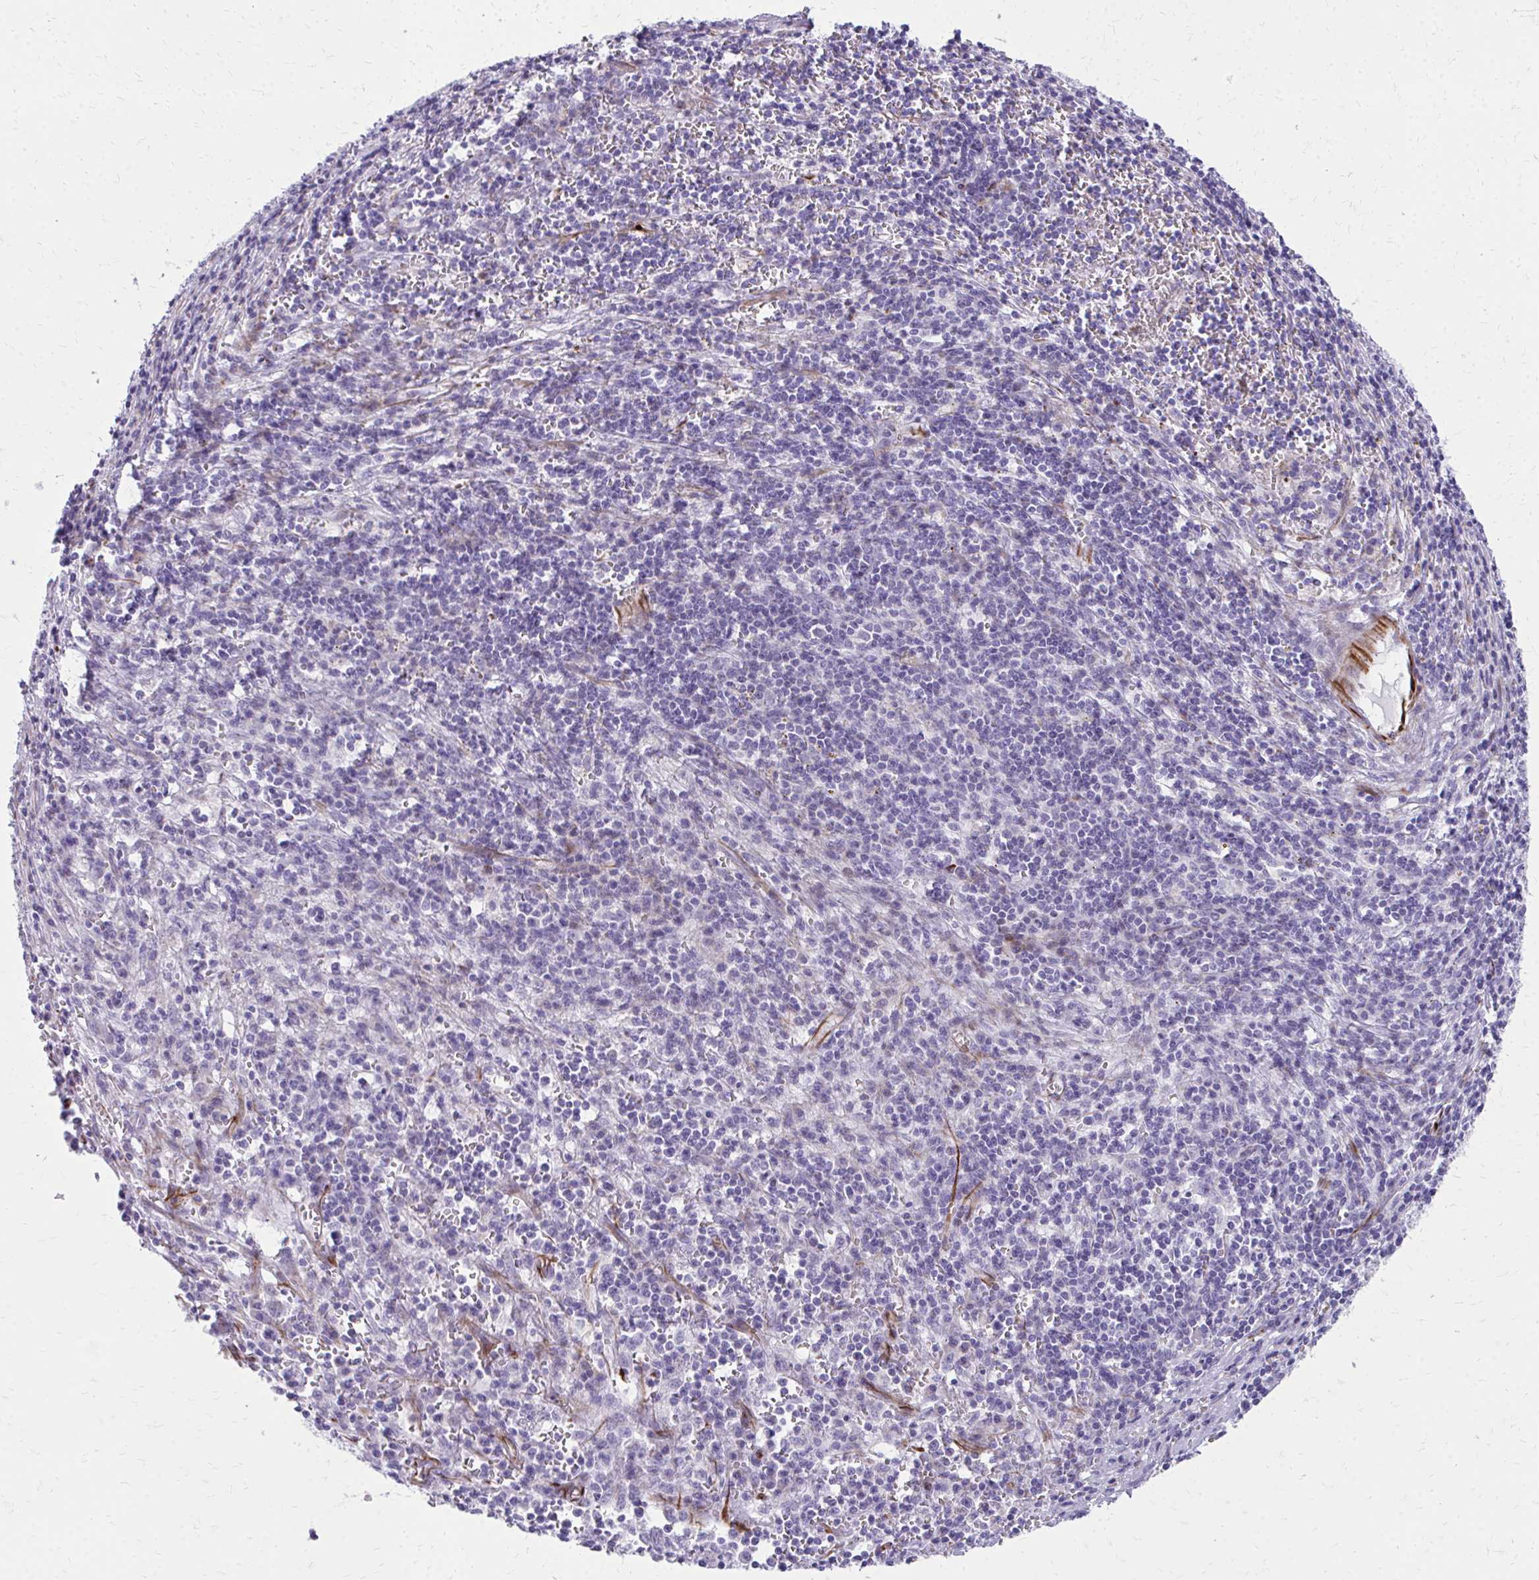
{"staining": {"intensity": "negative", "quantity": "none", "location": "none"}, "tissue": "liver cancer", "cell_type": "Tumor cells", "image_type": "cancer", "snomed": [{"axis": "morphology", "description": "Carcinoma, Hepatocellular, NOS"}, {"axis": "topography", "description": "Liver"}], "caption": "The histopathology image exhibits no staining of tumor cells in liver cancer (hepatocellular carcinoma).", "gene": "TRIM6", "patient": {"sex": "female", "age": 77}}